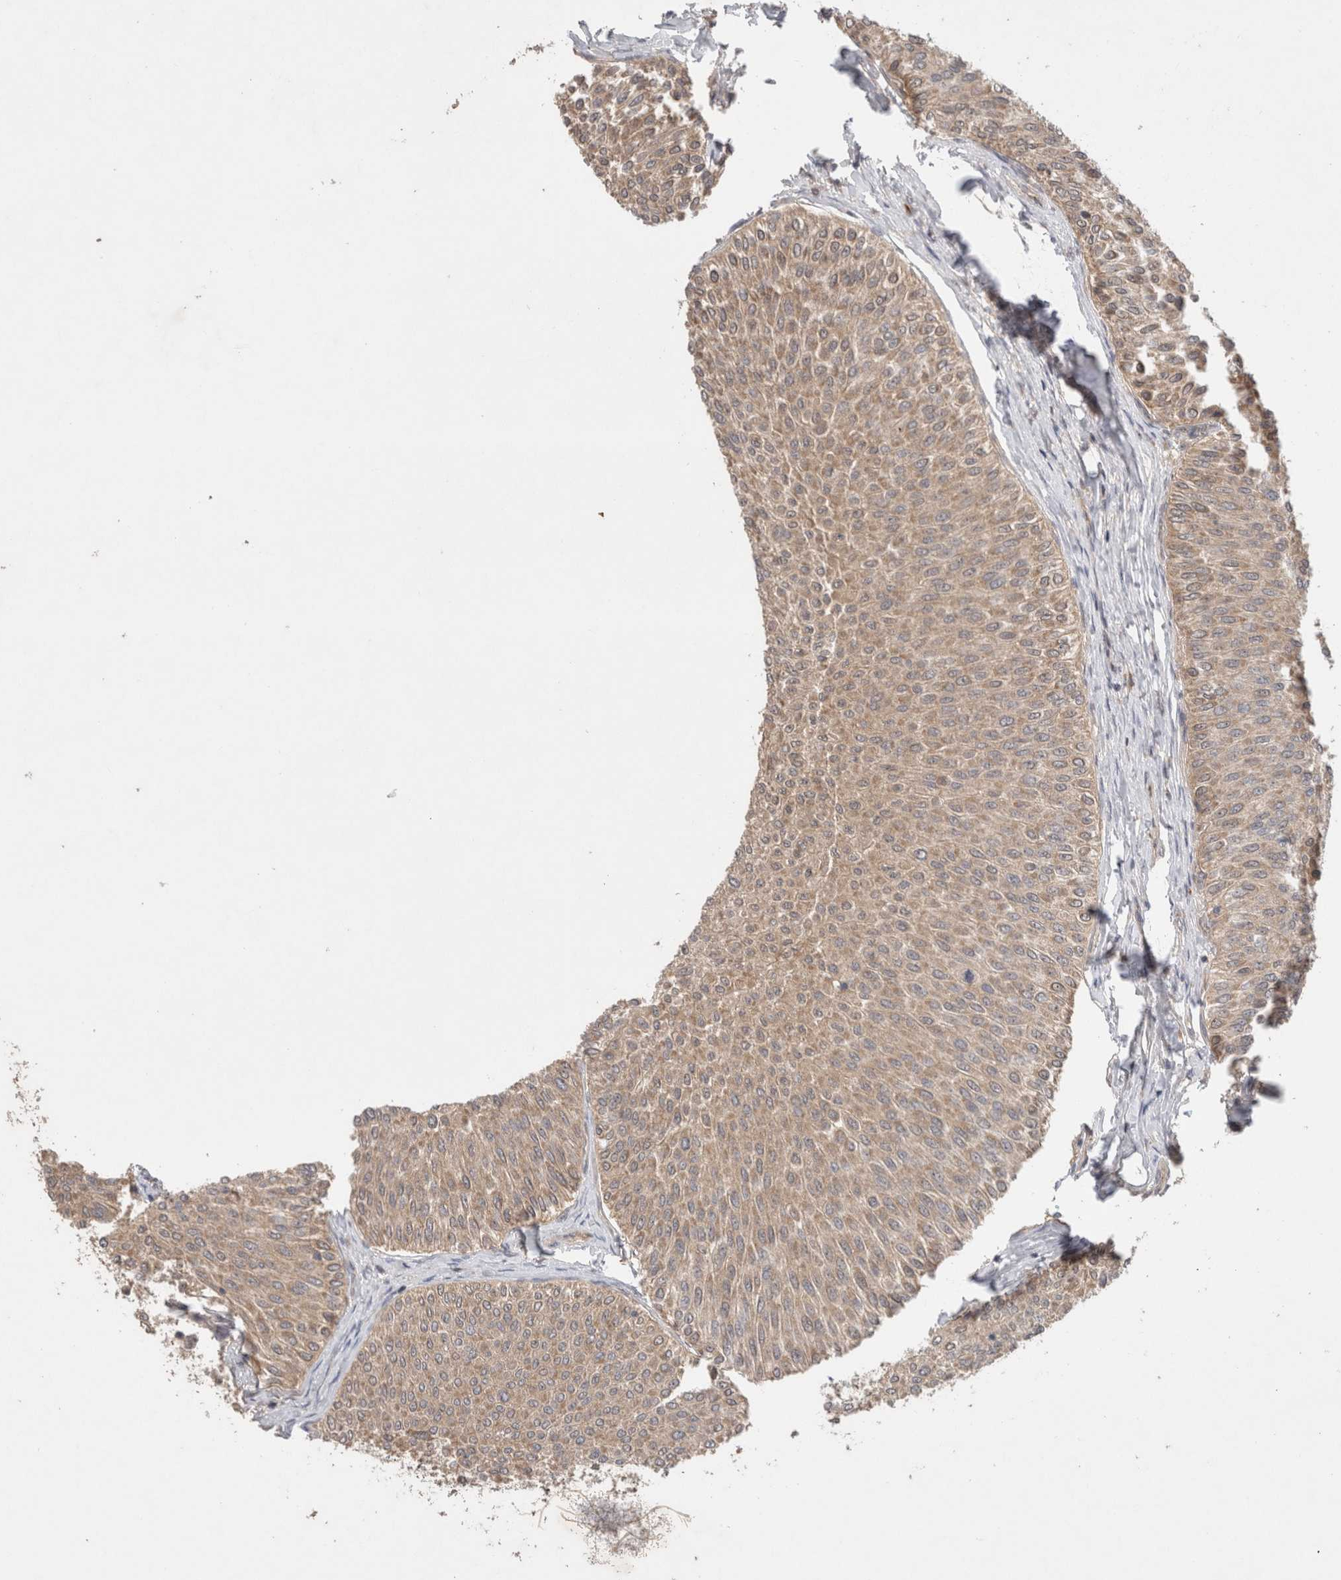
{"staining": {"intensity": "moderate", "quantity": ">75%", "location": "cytoplasmic/membranous"}, "tissue": "urothelial cancer", "cell_type": "Tumor cells", "image_type": "cancer", "snomed": [{"axis": "morphology", "description": "Urothelial carcinoma, Low grade"}, {"axis": "topography", "description": "Urinary bladder"}], "caption": "This photomicrograph reveals urothelial cancer stained with immunohistochemistry (IHC) to label a protein in brown. The cytoplasmic/membranous of tumor cells show moderate positivity for the protein. Nuclei are counter-stained blue.", "gene": "SLC29A1", "patient": {"sex": "male", "age": 78}}